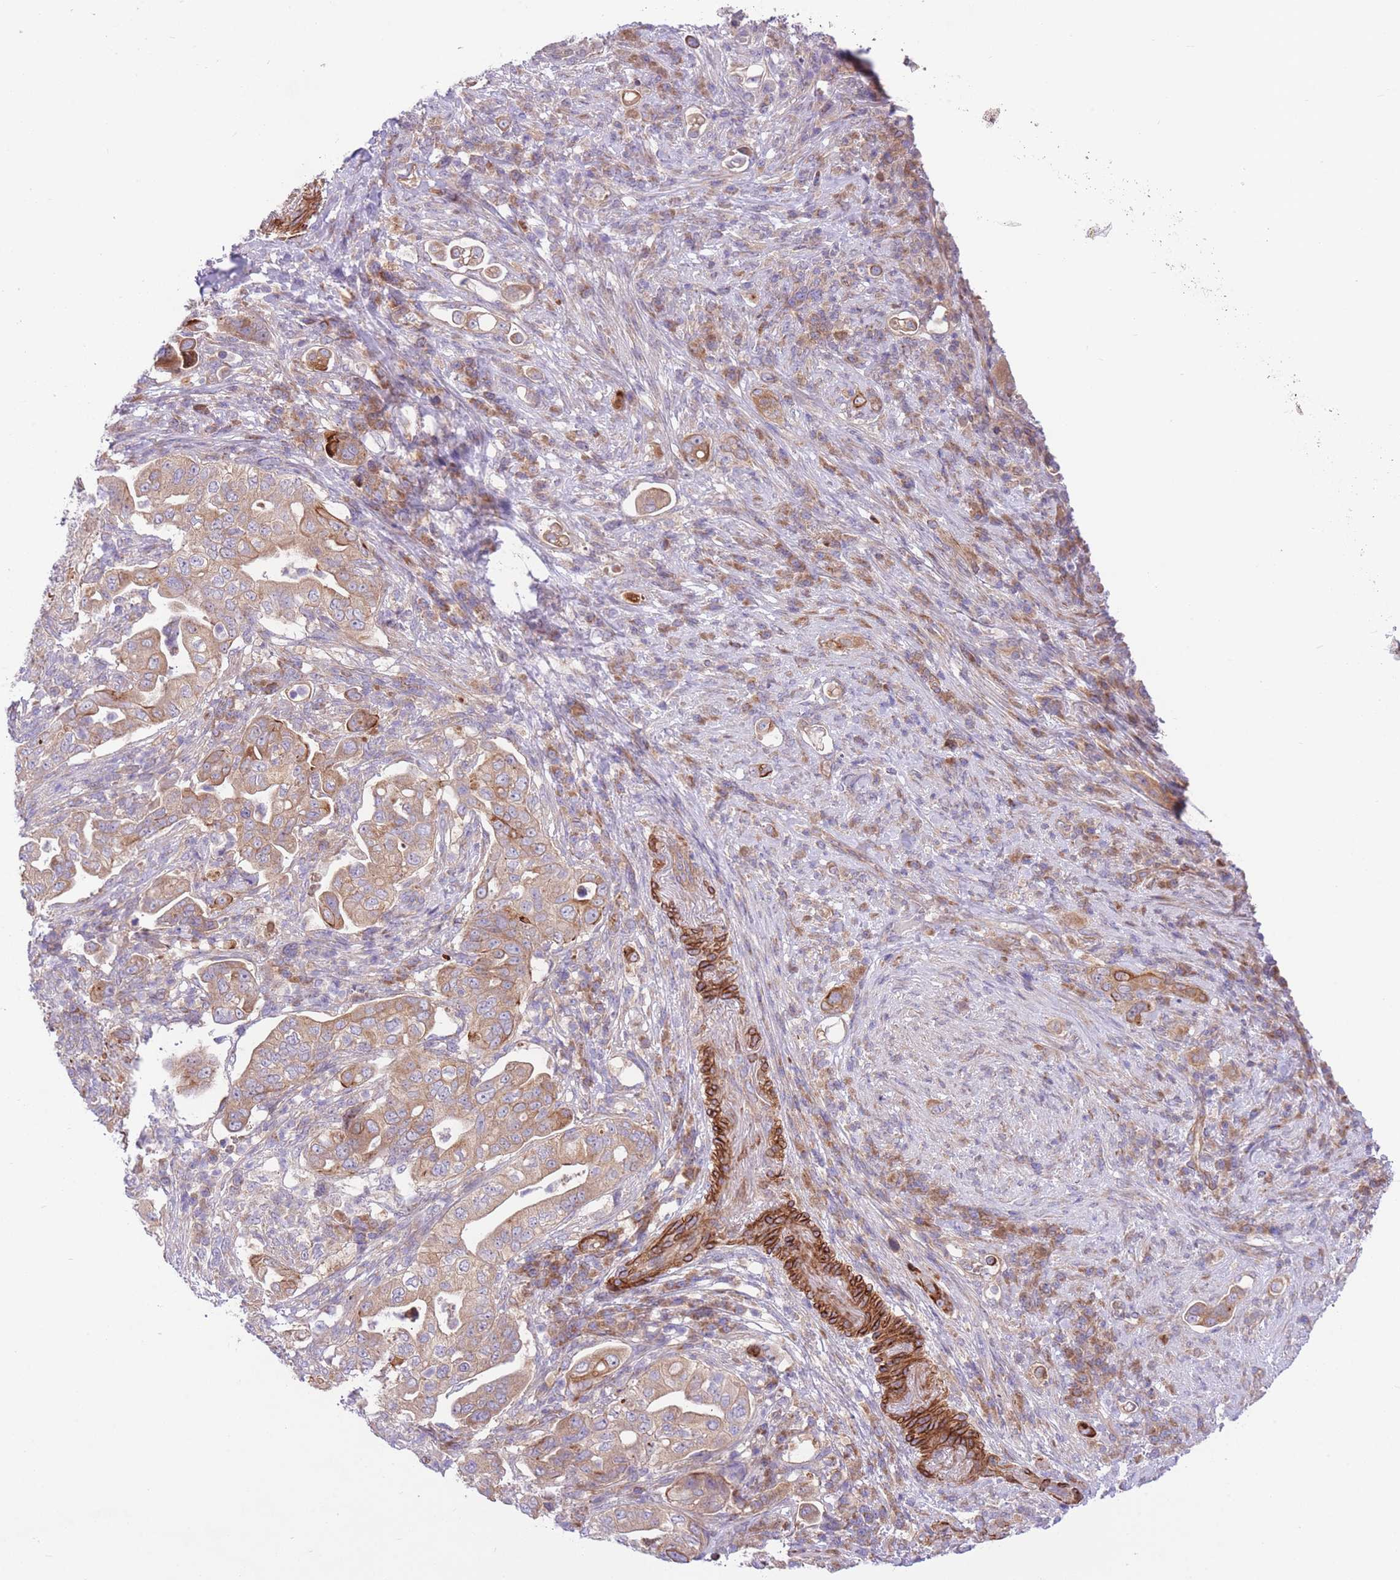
{"staining": {"intensity": "moderate", "quantity": ">75%", "location": "cytoplasmic/membranous"}, "tissue": "pancreatic cancer", "cell_type": "Tumor cells", "image_type": "cancer", "snomed": [{"axis": "morphology", "description": "Normal tissue, NOS"}, {"axis": "morphology", "description": "Adenocarcinoma, NOS"}, {"axis": "topography", "description": "Lymph node"}, {"axis": "topography", "description": "Pancreas"}], "caption": "Brown immunohistochemical staining in human pancreatic adenocarcinoma exhibits moderate cytoplasmic/membranous expression in approximately >75% of tumor cells. The staining was performed using DAB to visualize the protein expression in brown, while the nuclei were stained in blue with hematoxylin (Magnification: 20x).", "gene": "CHAC1", "patient": {"sex": "female", "age": 67}}